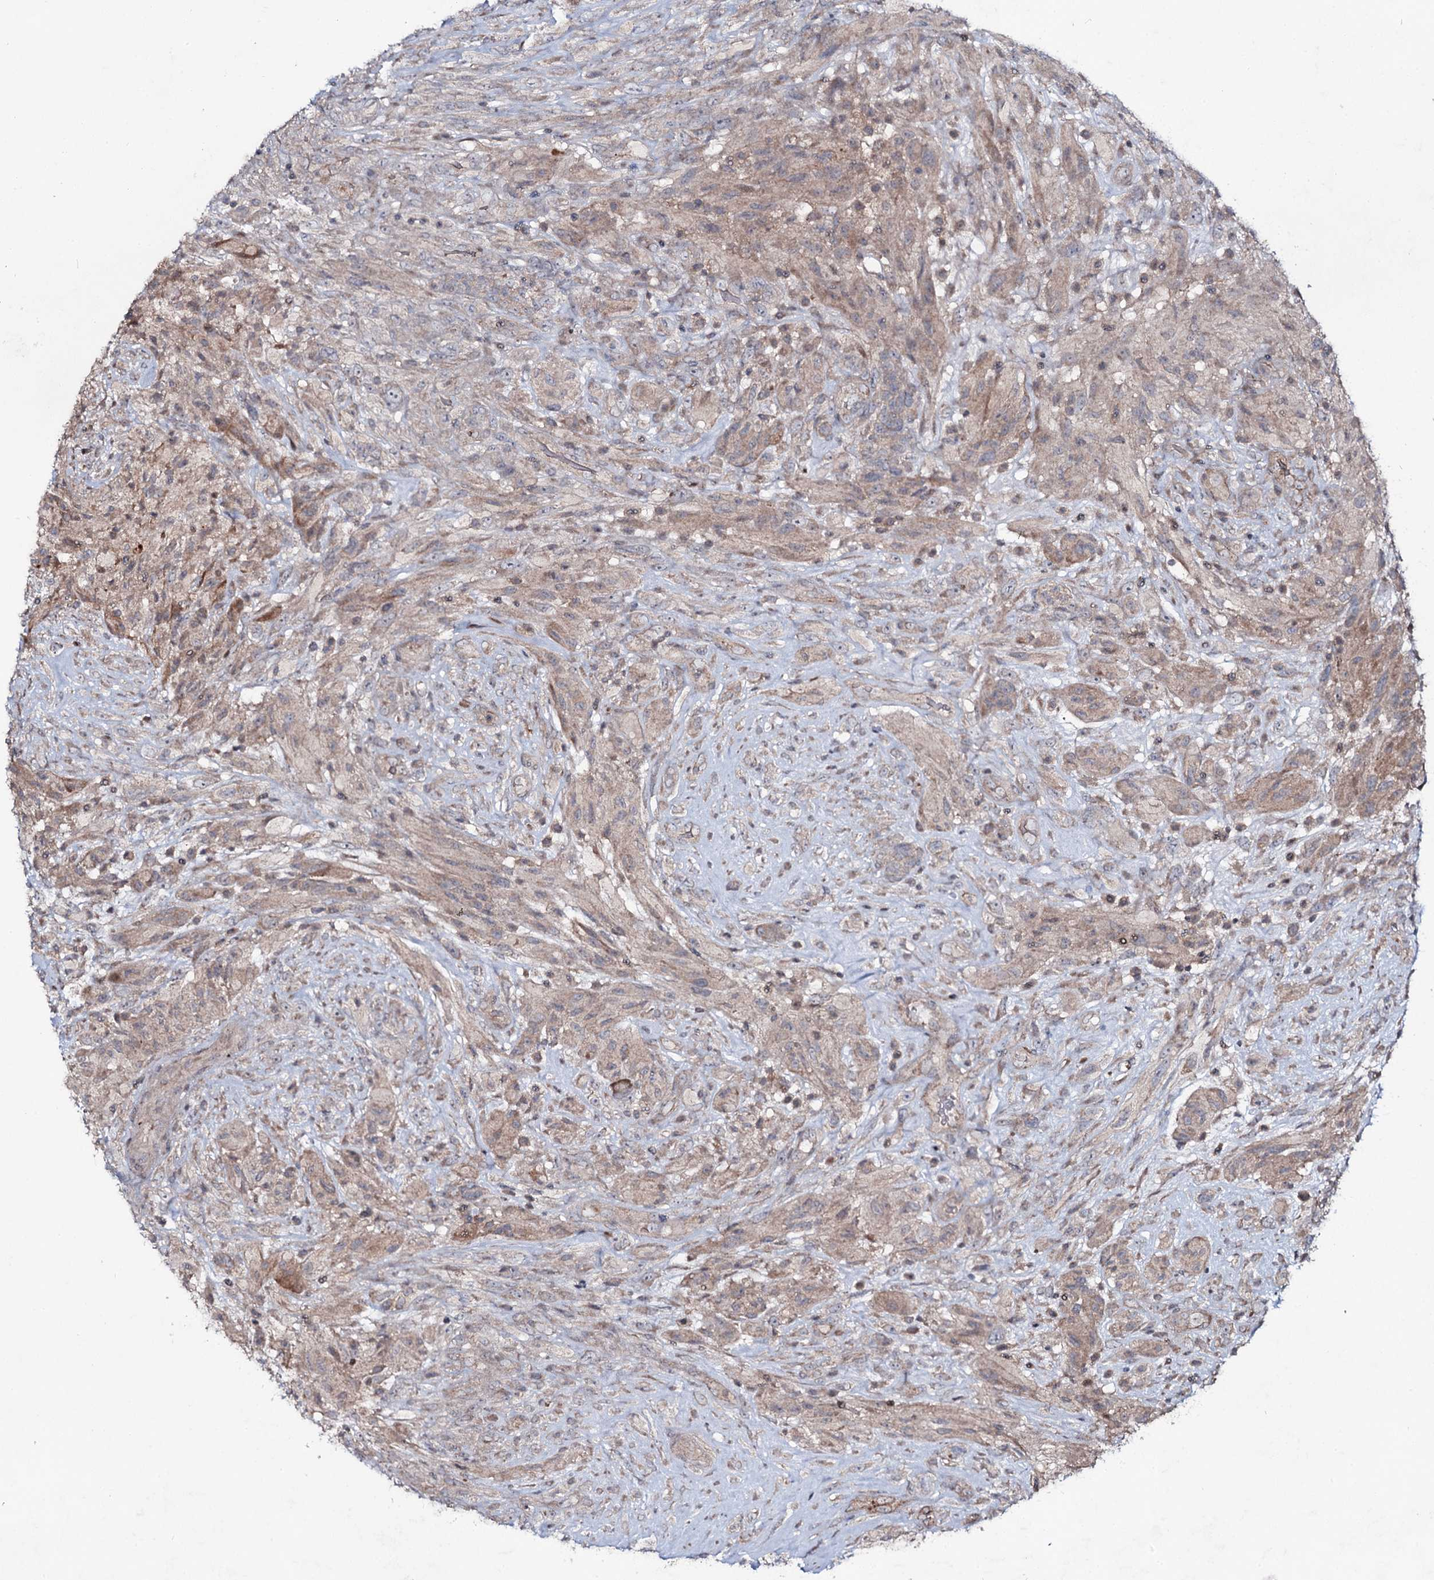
{"staining": {"intensity": "weak", "quantity": ">75%", "location": "cytoplasmic/membranous"}, "tissue": "glioma", "cell_type": "Tumor cells", "image_type": "cancer", "snomed": [{"axis": "morphology", "description": "Glioma, malignant, High grade"}, {"axis": "topography", "description": "Brain"}], "caption": "Immunohistochemistry image of glioma stained for a protein (brown), which reveals low levels of weak cytoplasmic/membranous expression in about >75% of tumor cells.", "gene": "SNAP23", "patient": {"sex": "male", "age": 61}}